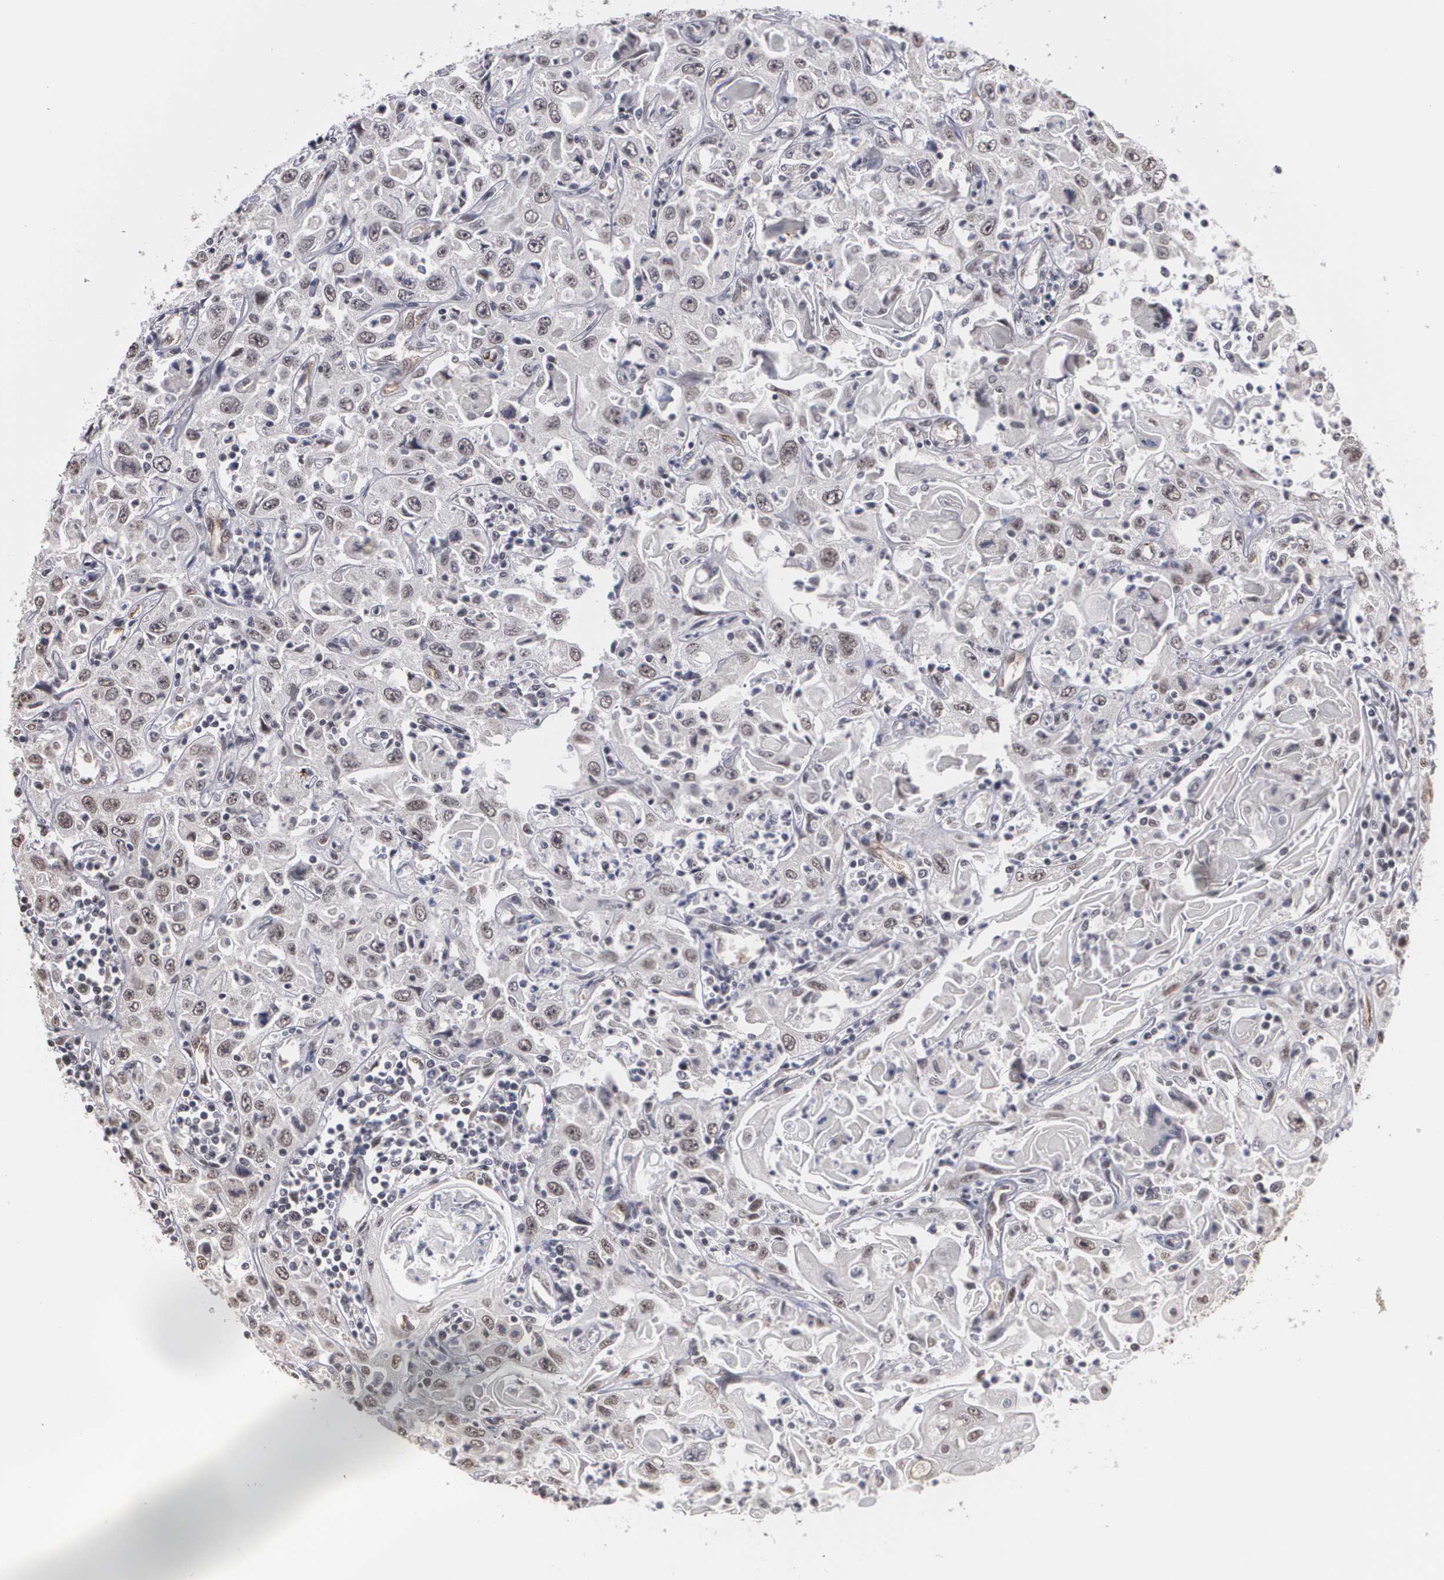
{"staining": {"intensity": "weak", "quantity": "25%-75%", "location": "nuclear"}, "tissue": "head and neck cancer", "cell_type": "Tumor cells", "image_type": "cancer", "snomed": [{"axis": "morphology", "description": "Squamous cell carcinoma, NOS"}, {"axis": "topography", "description": "Oral tissue"}, {"axis": "topography", "description": "Head-Neck"}], "caption": "Weak nuclear protein expression is present in about 25%-75% of tumor cells in head and neck cancer.", "gene": "ZNF75A", "patient": {"sex": "female", "age": 76}}